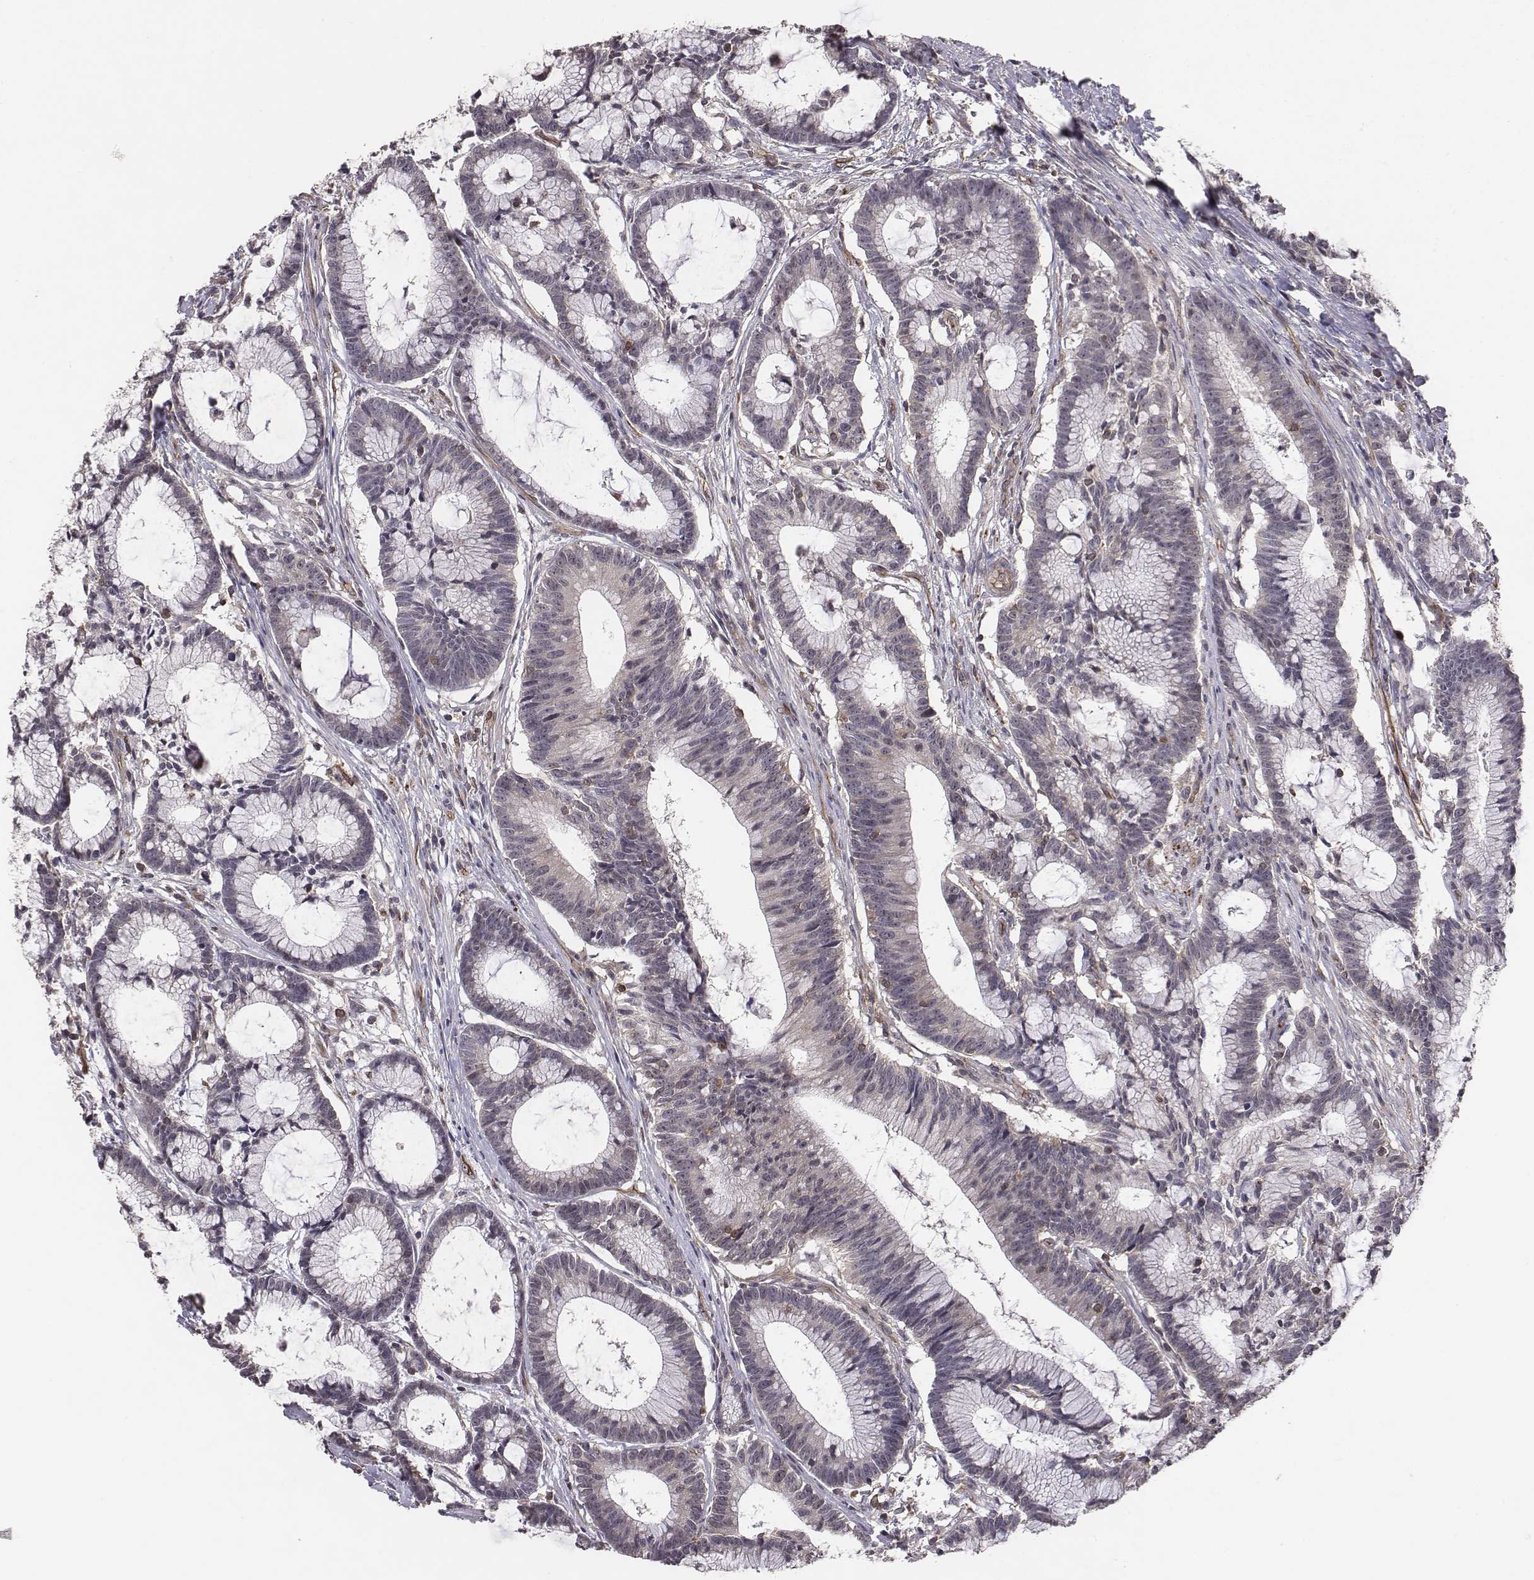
{"staining": {"intensity": "negative", "quantity": "none", "location": "none"}, "tissue": "colorectal cancer", "cell_type": "Tumor cells", "image_type": "cancer", "snomed": [{"axis": "morphology", "description": "Adenocarcinoma, NOS"}, {"axis": "topography", "description": "Colon"}], "caption": "A high-resolution histopathology image shows immunohistochemistry staining of colorectal cancer, which shows no significant expression in tumor cells.", "gene": "PTPRG", "patient": {"sex": "female", "age": 78}}